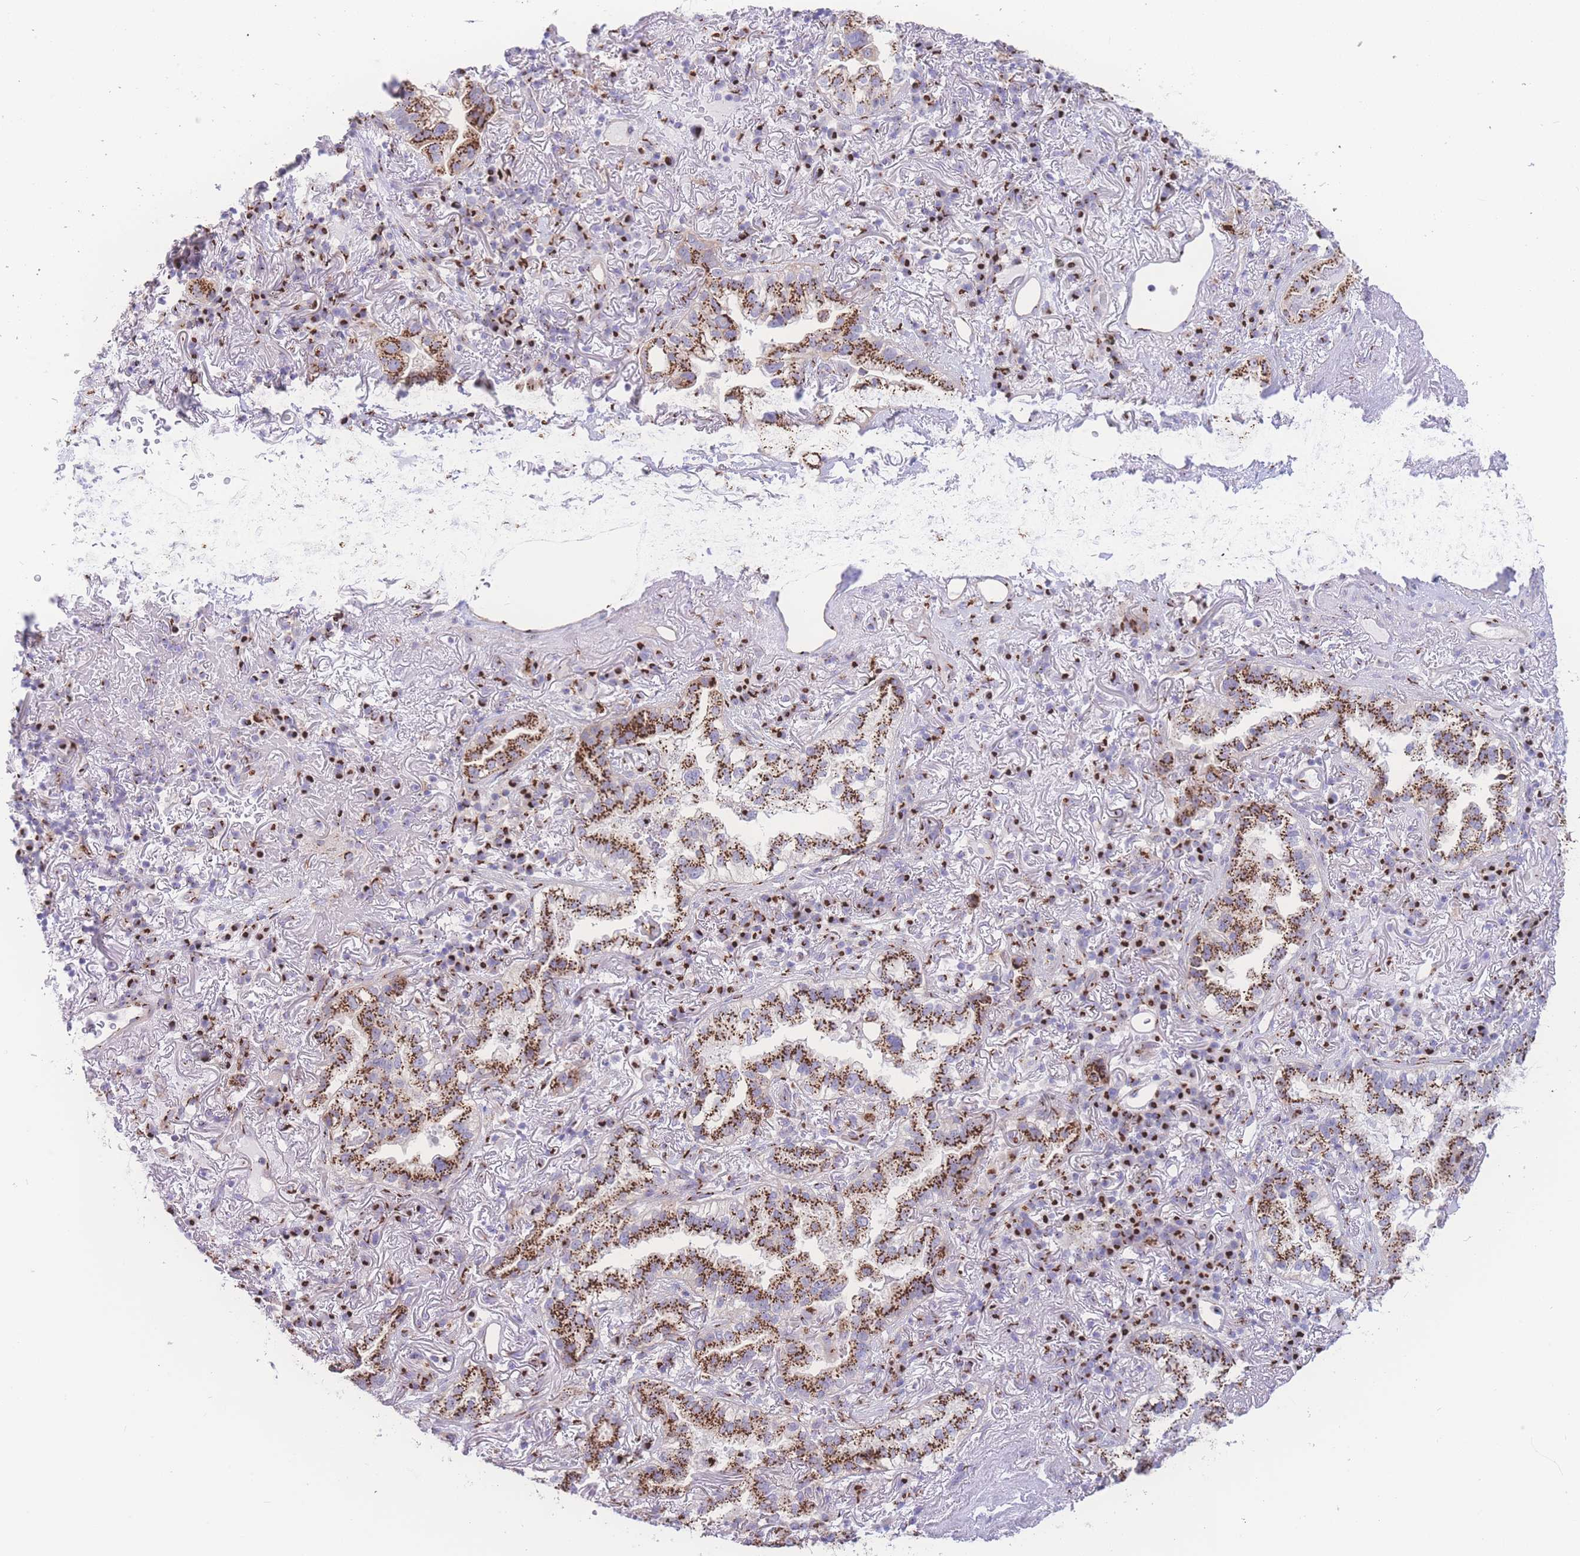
{"staining": {"intensity": "strong", "quantity": ">75%", "location": "cytoplasmic/membranous"}, "tissue": "lung cancer", "cell_type": "Tumor cells", "image_type": "cancer", "snomed": [{"axis": "morphology", "description": "Adenocarcinoma, NOS"}, {"axis": "topography", "description": "Lung"}], "caption": "About >75% of tumor cells in lung cancer (adenocarcinoma) reveal strong cytoplasmic/membranous protein staining as visualized by brown immunohistochemical staining.", "gene": "GOLM2", "patient": {"sex": "female", "age": 69}}